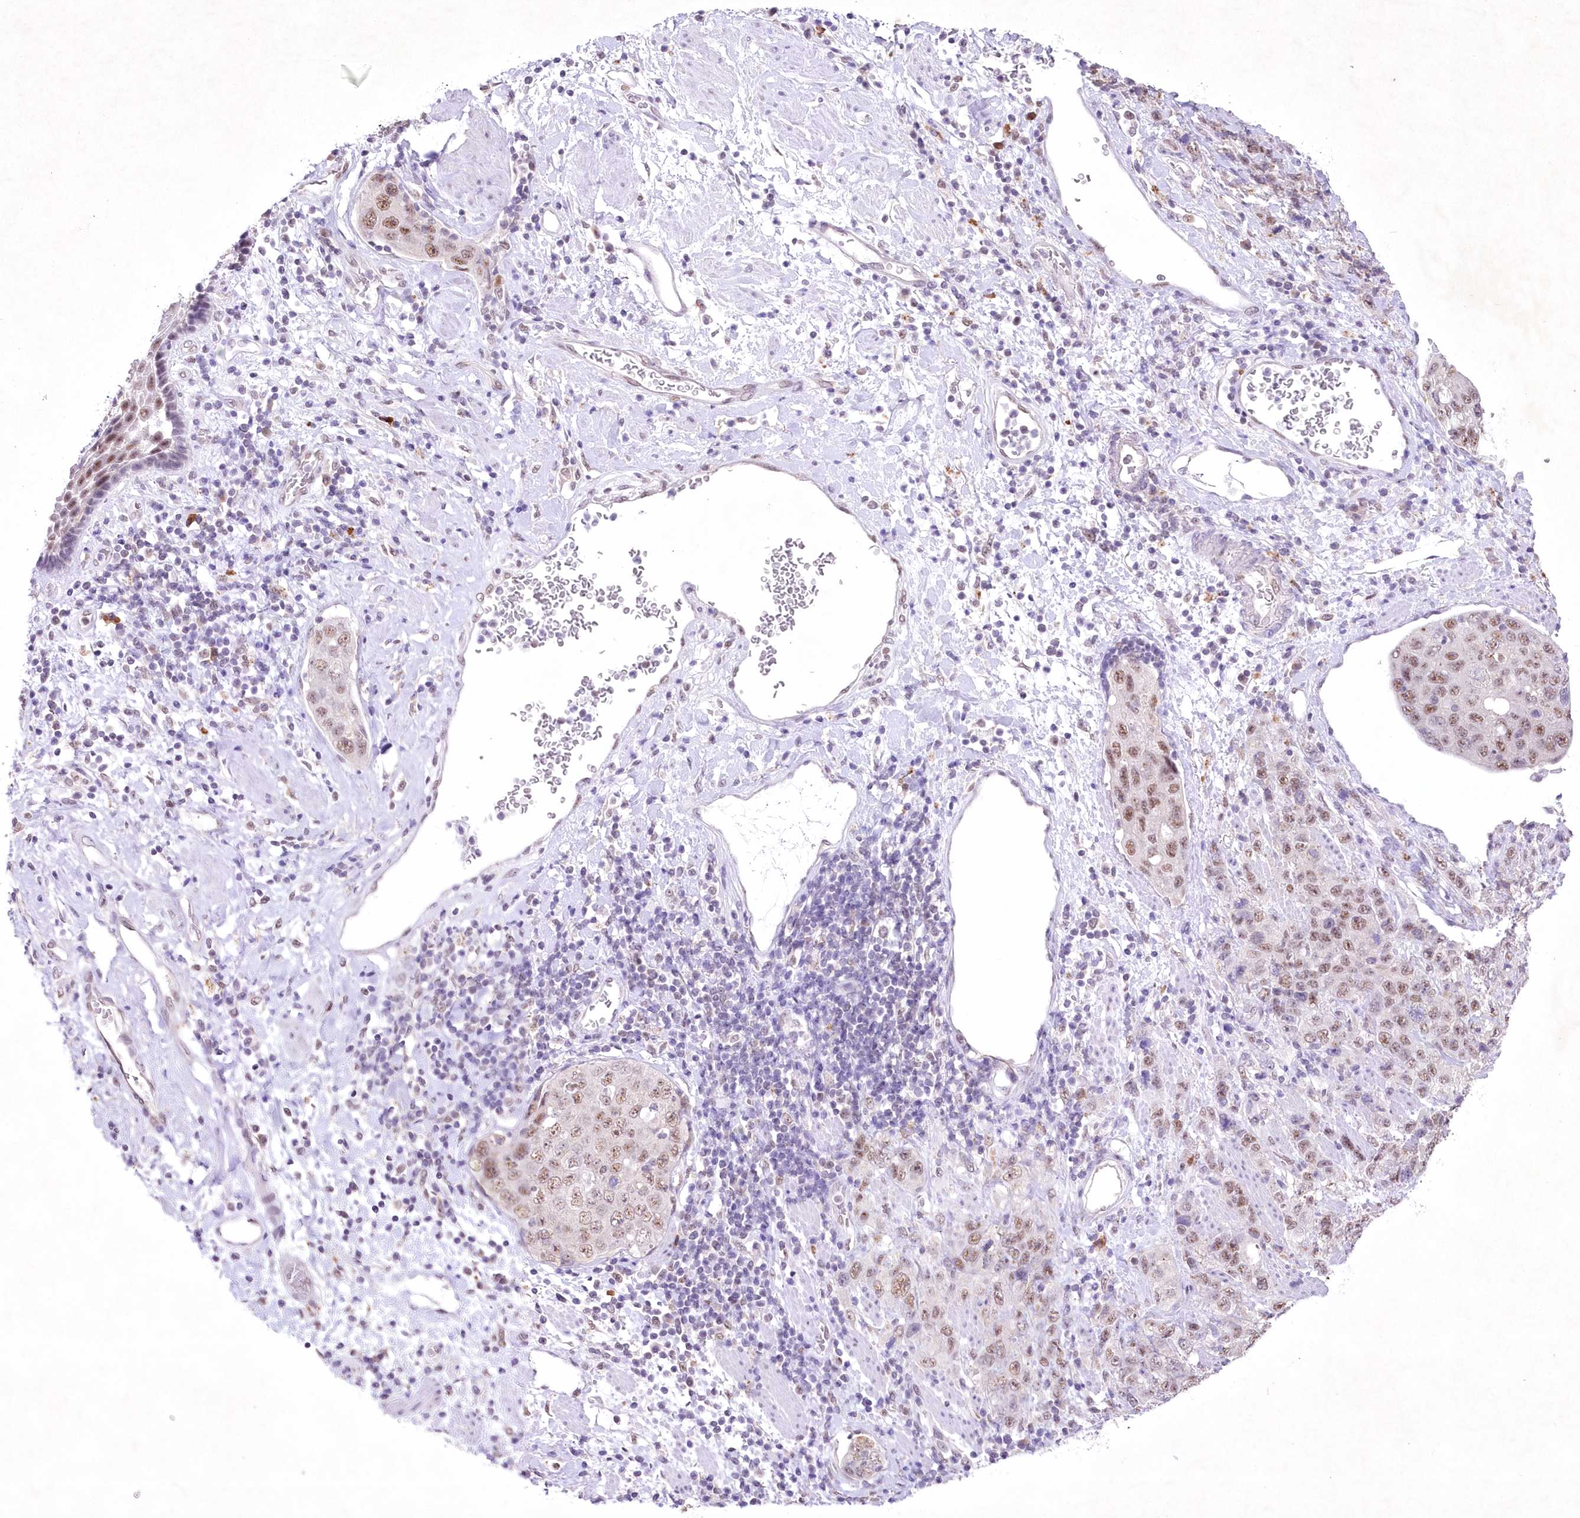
{"staining": {"intensity": "moderate", "quantity": ">75%", "location": "nuclear"}, "tissue": "stomach cancer", "cell_type": "Tumor cells", "image_type": "cancer", "snomed": [{"axis": "morphology", "description": "Adenocarcinoma, NOS"}, {"axis": "topography", "description": "Stomach"}], "caption": "This is an image of IHC staining of stomach cancer, which shows moderate staining in the nuclear of tumor cells.", "gene": "RBM27", "patient": {"sex": "male", "age": 48}}